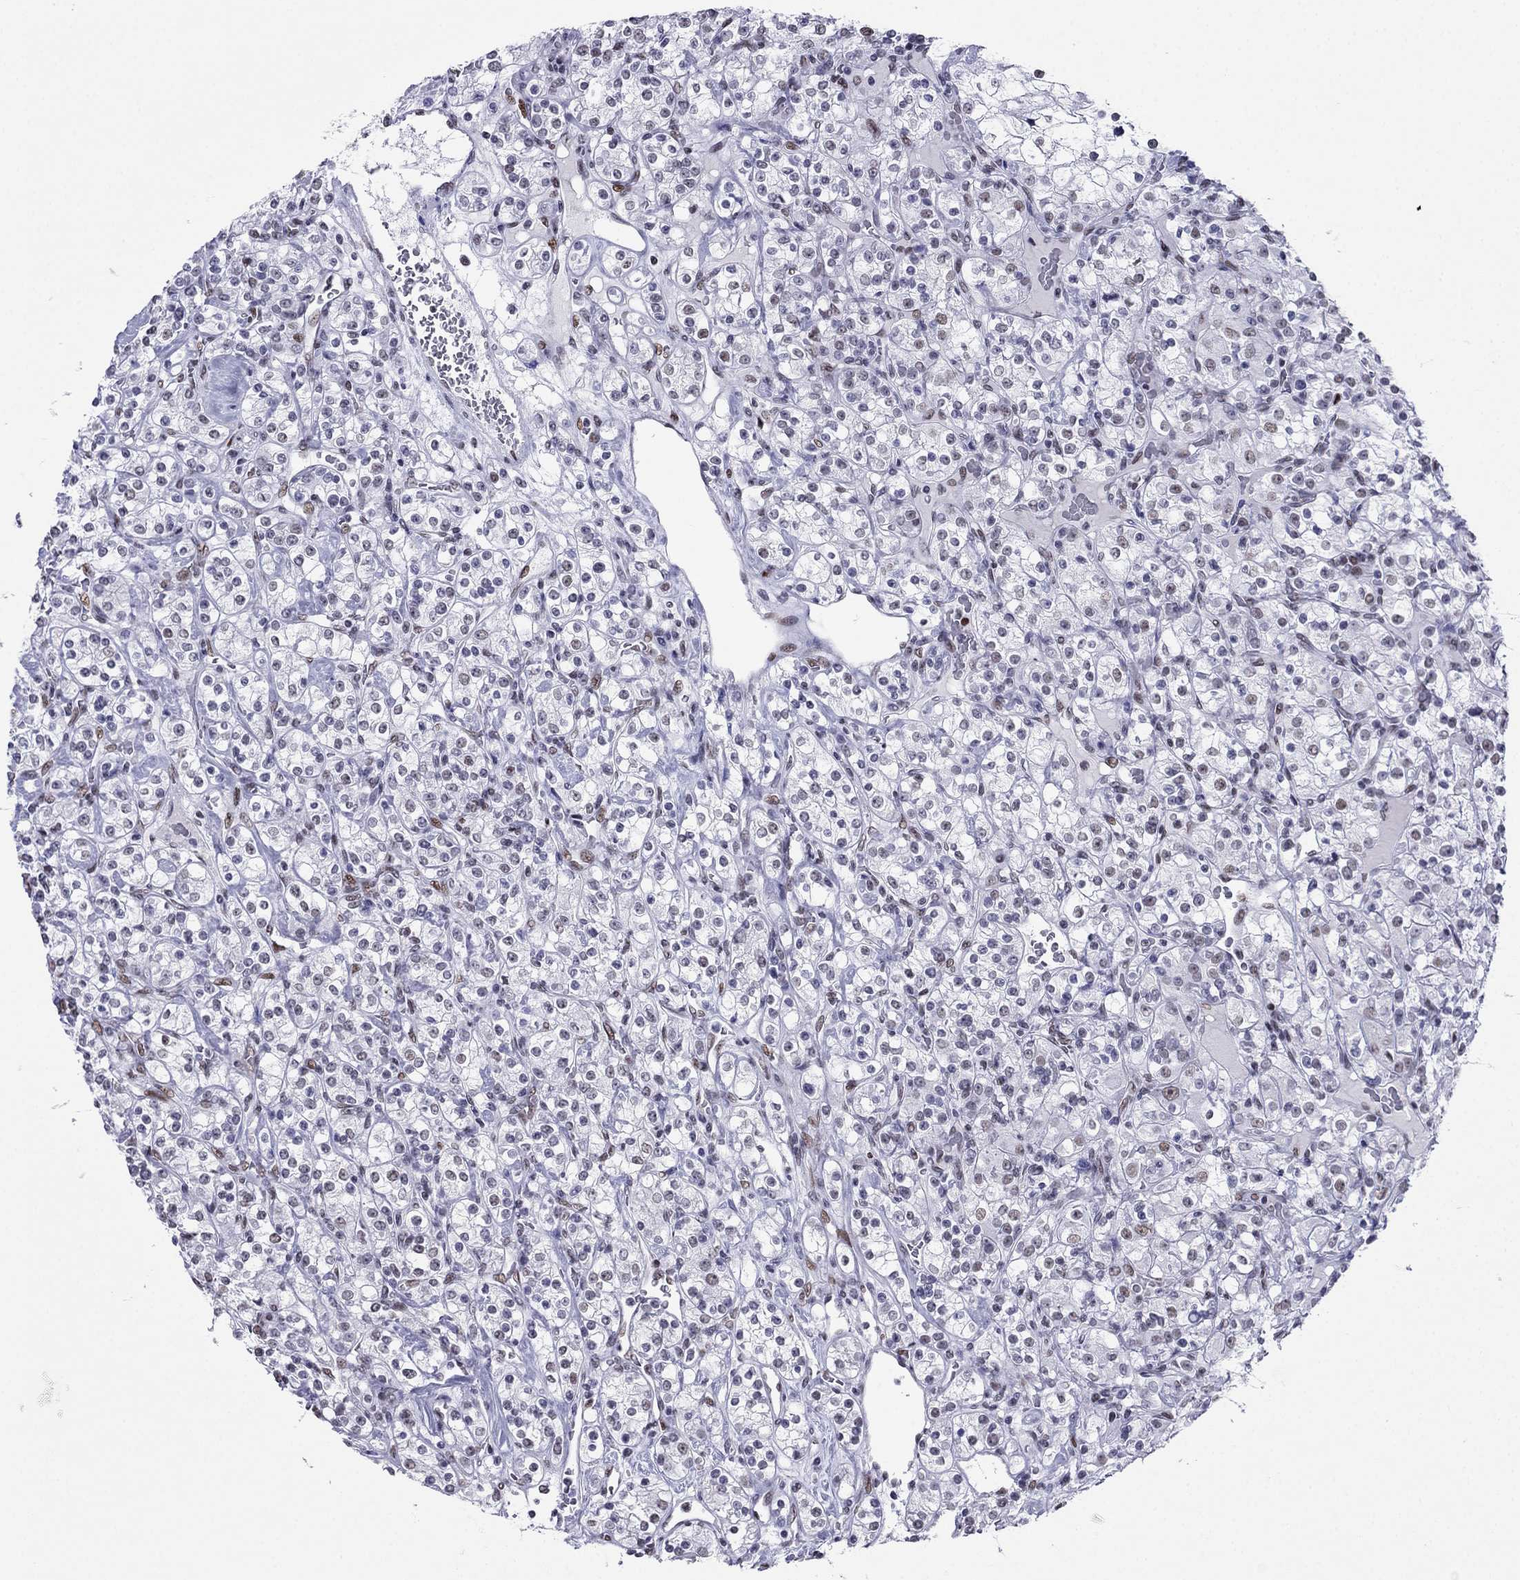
{"staining": {"intensity": "moderate", "quantity": "<25%", "location": "nuclear"}, "tissue": "renal cancer", "cell_type": "Tumor cells", "image_type": "cancer", "snomed": [{"axis": "morphology", "description": "Adenocarcinoma, NOS"}, {"axis": "topography", "description": "Kidney"}], "caption": "This is a photomicrograph of IHC staining of adenocarcinoma (renal), which shows moderate staining in the nuclear of tumor cells.", "gene": "PPM1G", "patient": {"sex": "male", "age": 77}}